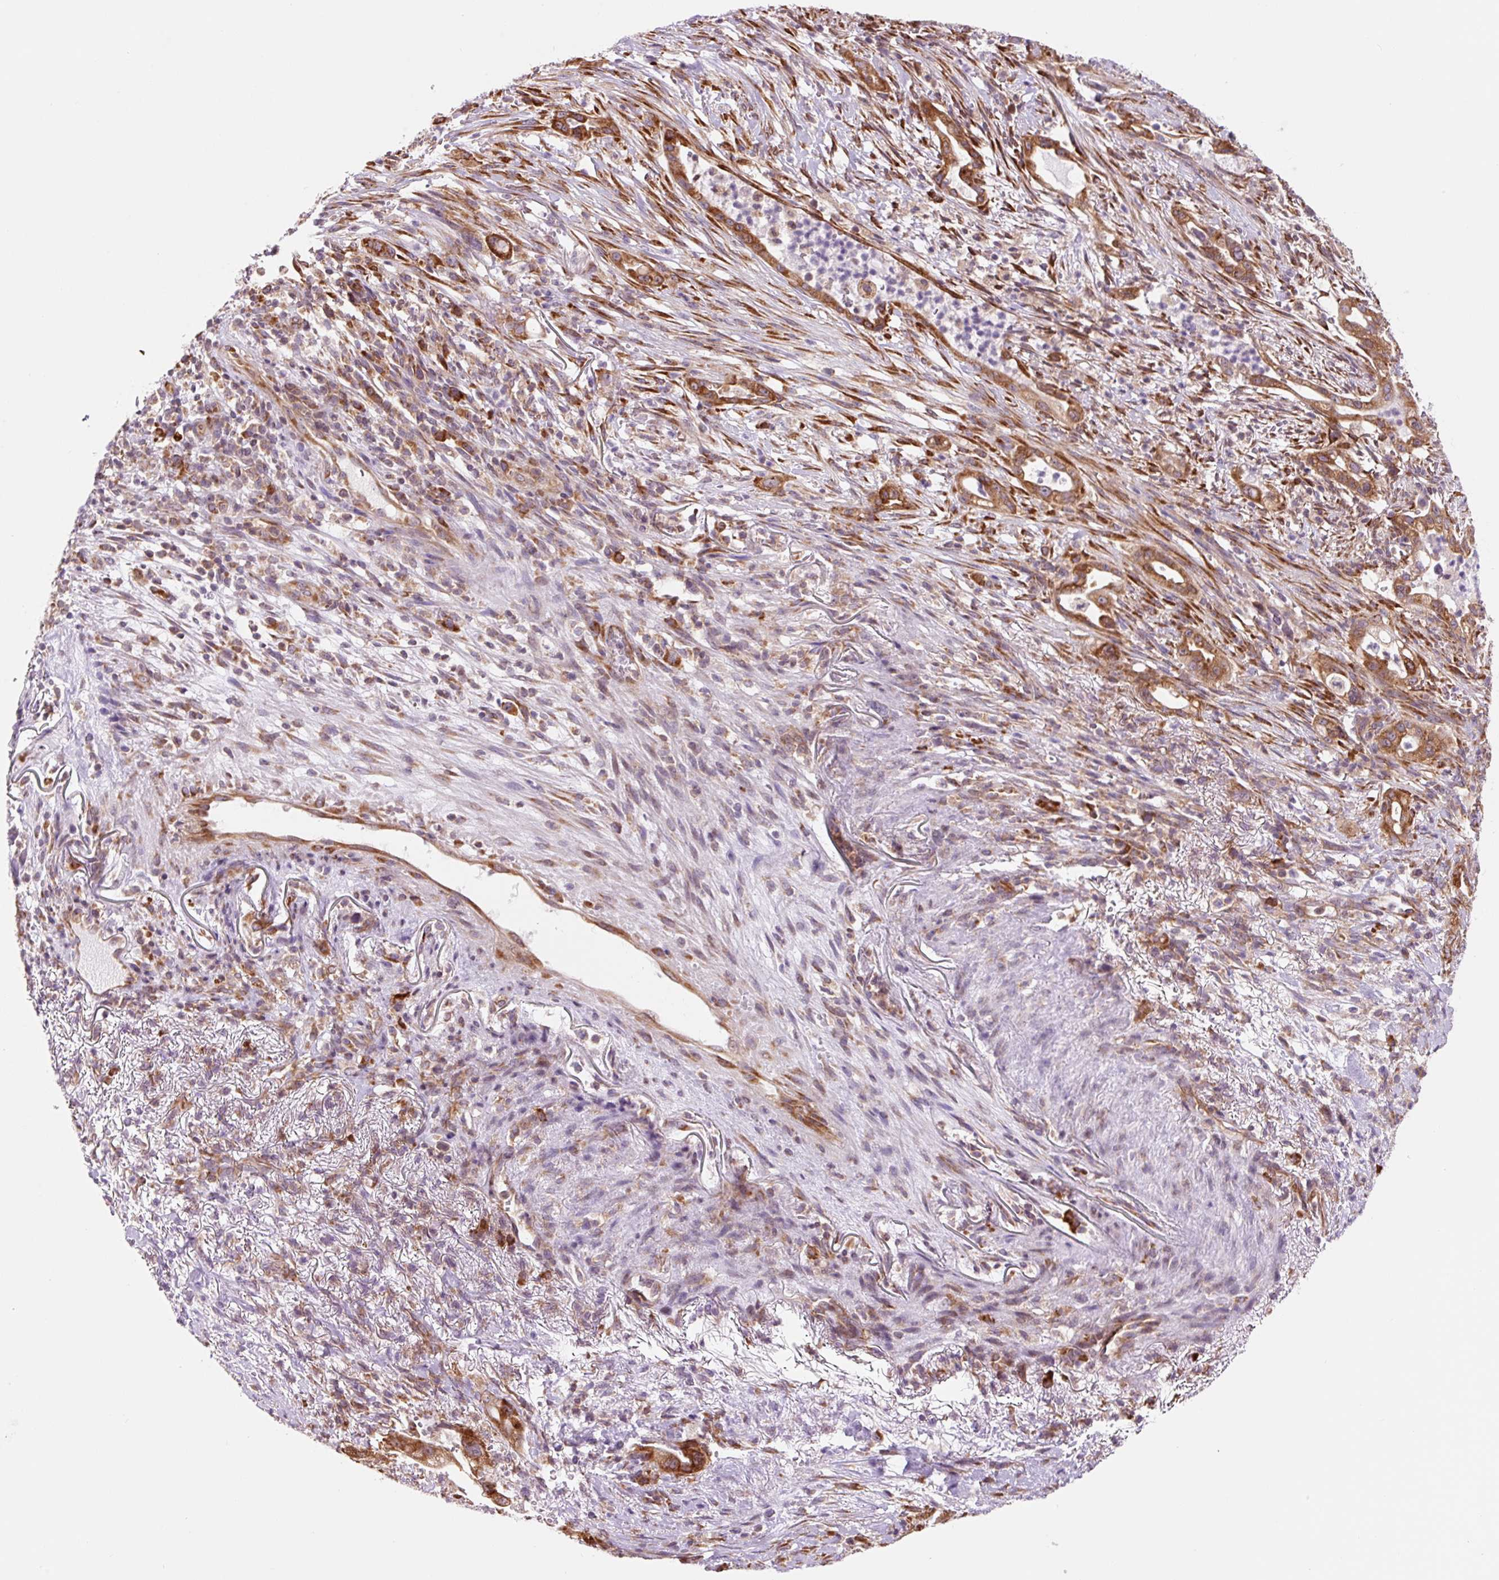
{"staining": {"intensity": "moderate", "quantity": ">75%", "location": "cytoplasmic/membranous"}, "tissue": "pancreatic cancer", "cell_type": "Tumor cells", "image_type": "cancer", "snomed": [{"axis": "morphology", "description": "Adenocarcinoma, NOS"}, {"axis": "topography", "description": "Pancreas"}], "caption": "A medium amount of moderate cytoplasmic/membranous staining is present in about >75% of tumor cells in pancreatic cancer (adenocarcinoma) tissue.", "gene": "RPL41", "patient": {"sex": "male", "age": 44}}